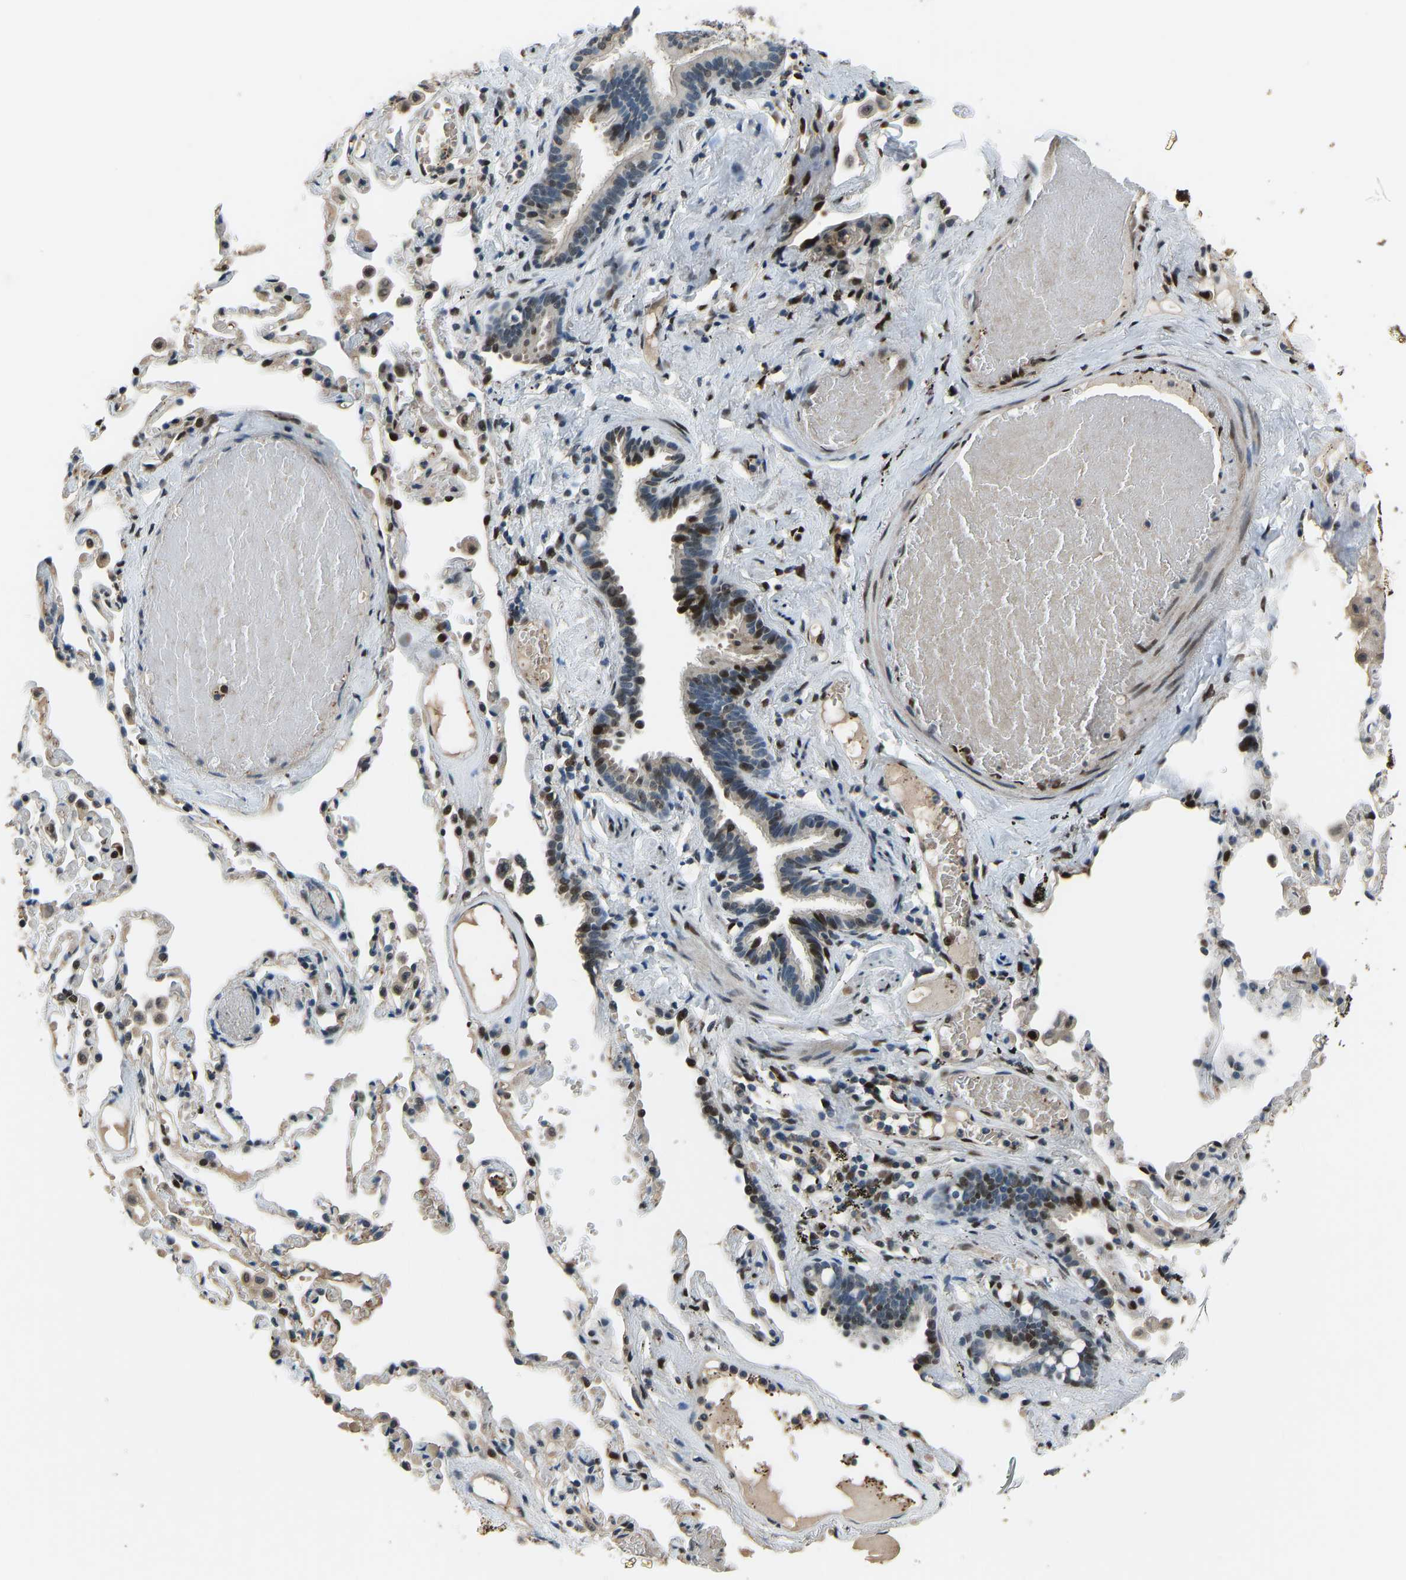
{"staining": {"intensity": "strong", "quantity": "25%-75%", "location": "cytoplasmic/membranous,nuclear"}, "tissue": "bronchus", "cell_type": "Respiratory epithelial cells", "image_type": "normal", "snomed": [{"axis": "morphology", "description": "Normal tissue, NOS"}, {"axis": "morphology", "description": "Inflammation, NOS"}, {"axis": "topography", "description": "Cartilage tissue"}, {"axis": "topography", "description": "Lung"}], "caption": "Respiratory epithelial cells display high levels of strong cytoplasmic/membranous,nuclear positivity in about 25%-75% of cells in benign bronchus. The protein of interest is shown in brown color, while the nuclei are stained blue.", "gene": "FOS", "patient": {"sex": "male", "age": 71}}